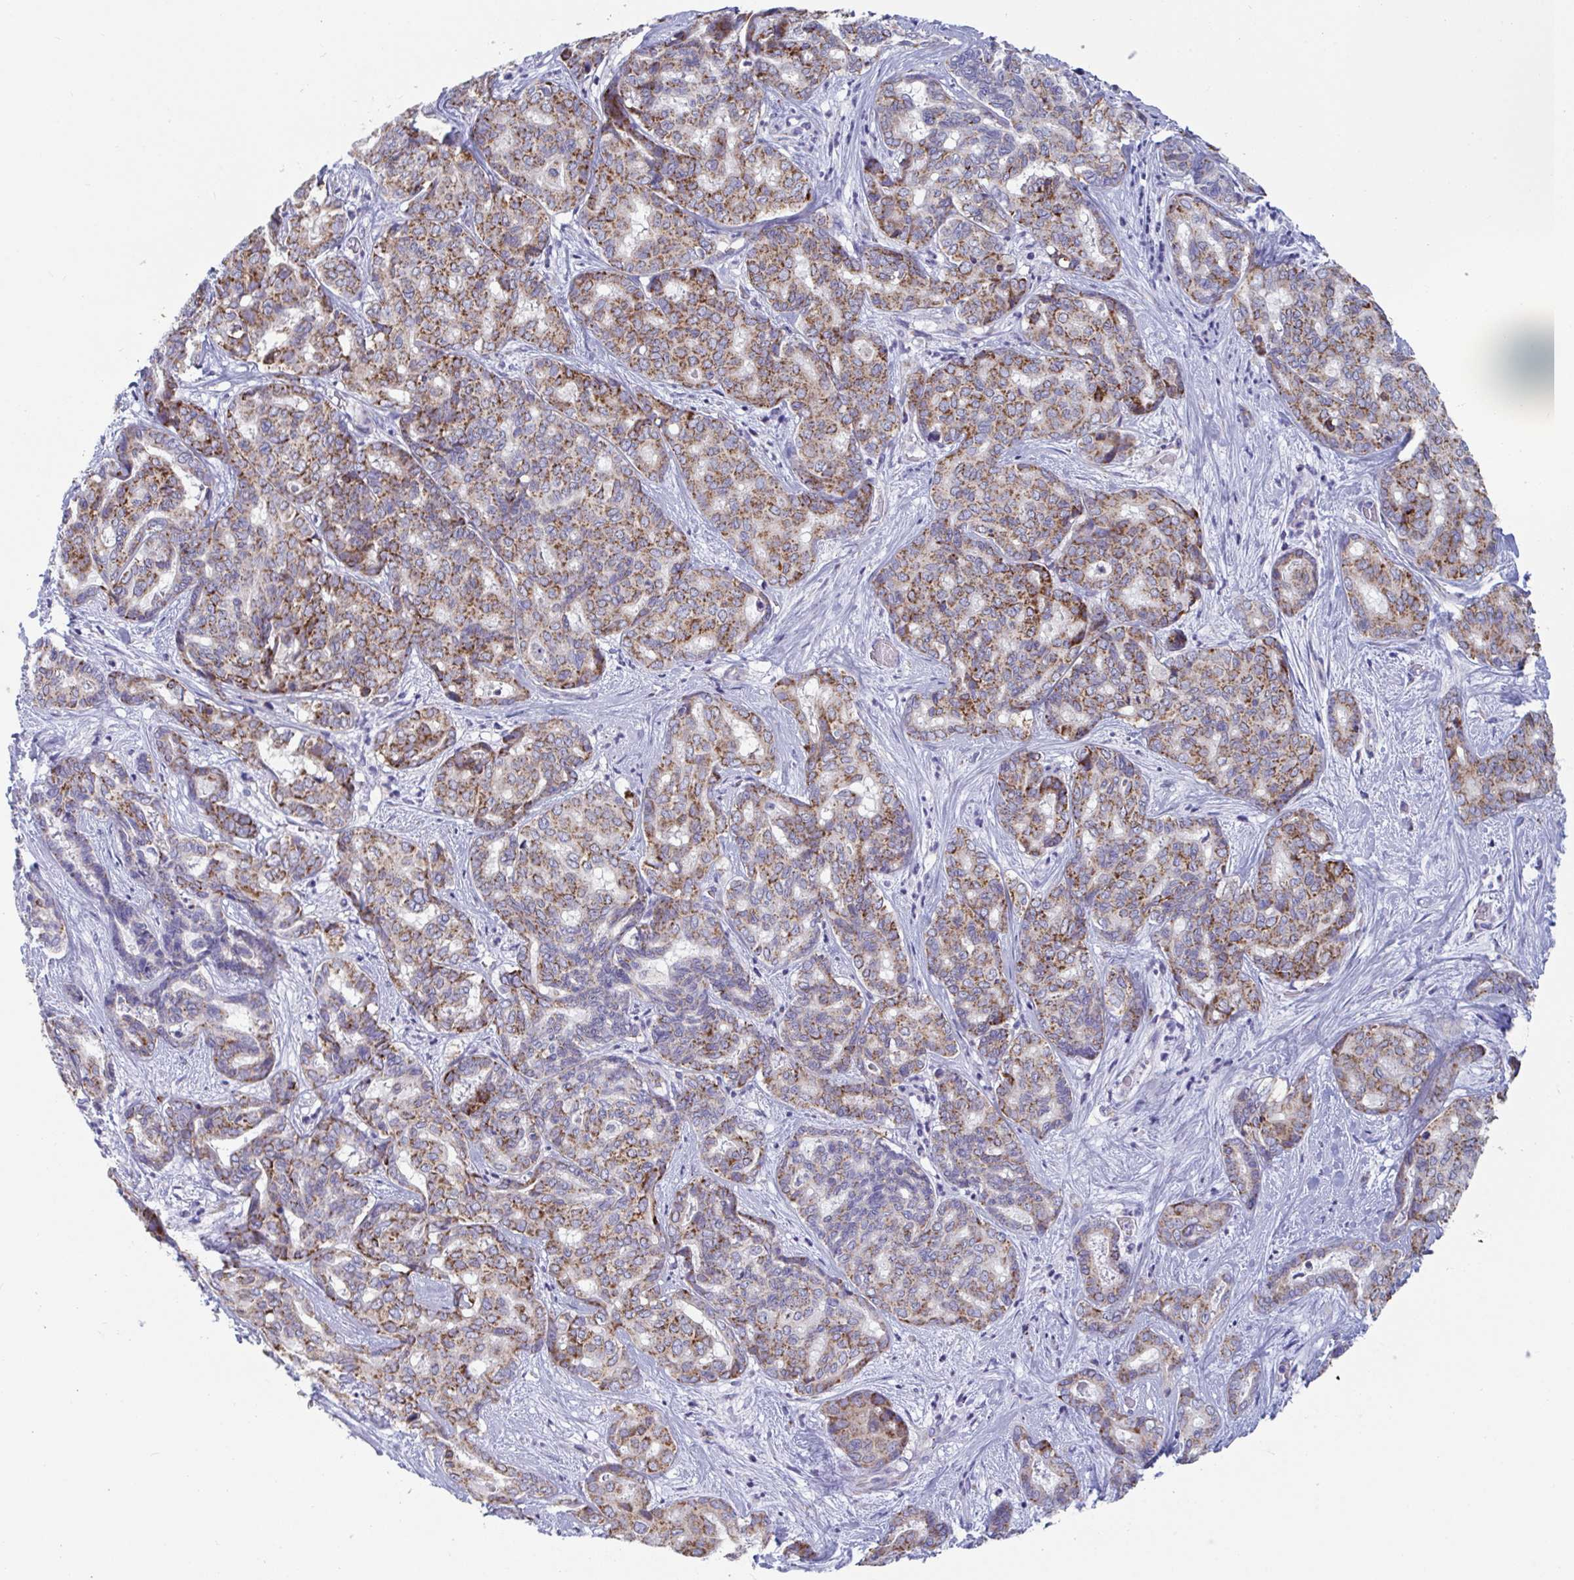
{"staining": {"intensity": "moderate", "quantity": ">75%", "location": "cytoplasmic/membranous"}, "tissue": "liver cancer", "cell_type": "Tumor cells", "image_type": "cancer", "snomed": [{"axis": "morphology", "description": "Cholangiocarcinoma"}, {"axis": "topography", "description": "Liver"}], "caption": "IHC of liver cancer (cholangiocarcinoma) exhibits medium levels of moderate cytoplasmic/membranous positivity in about >75% of tumor cells.", "gene": "BCAT2", "patient": {"sex": "female", "age": 64}}